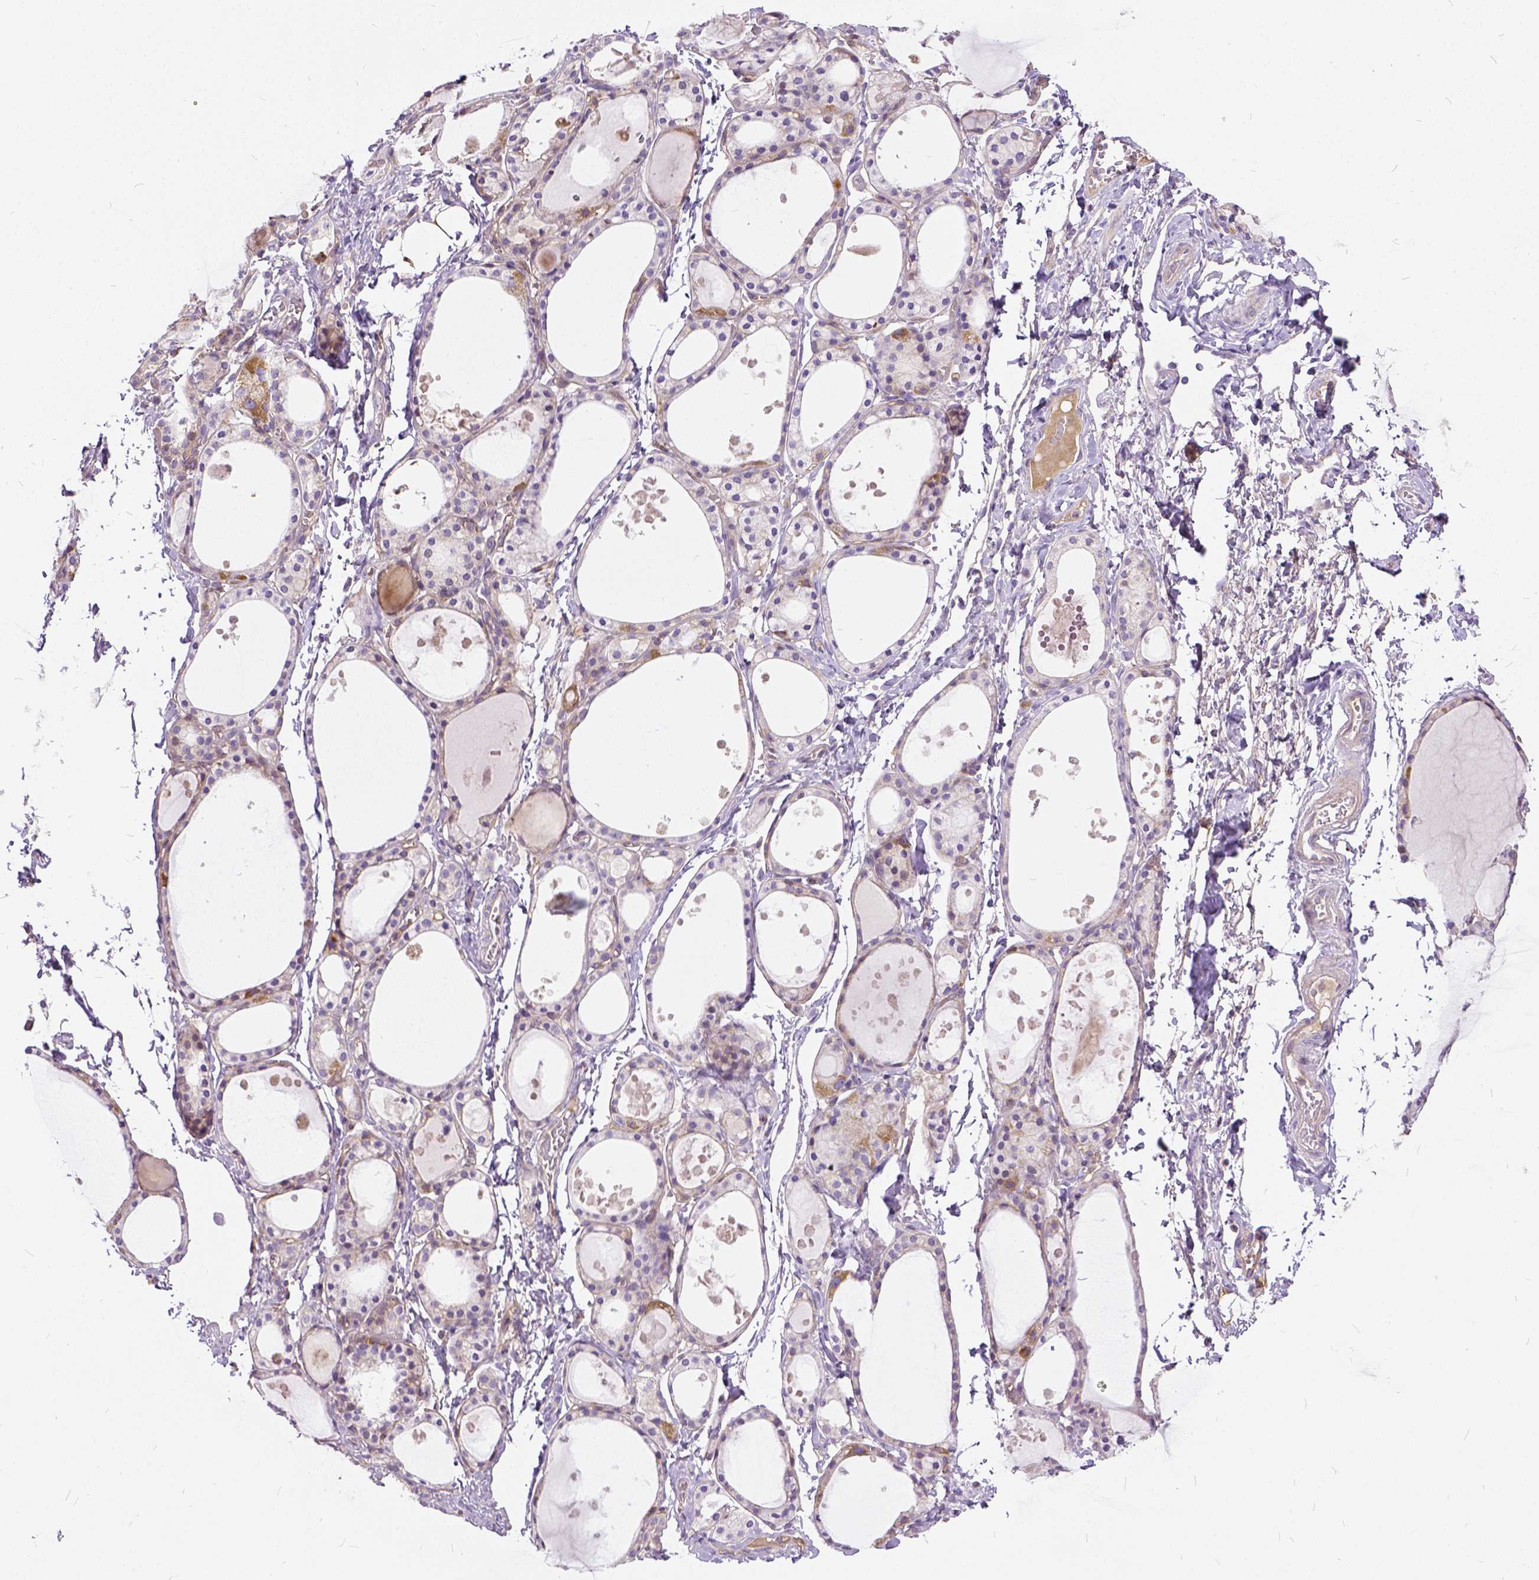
{"staining": {"intensity": "weak", "quantity": "25%-75%", "location": "cytoplasmic/membranous"}, "tissue": "thyroid gland", "cell_type": "Glandular cells", "image_type": "normal", "snomed": [{"axis": "morphology", "description": "Normal tissue, NOS"}, {"axis": "topography", "description": "Thyroid gland"}], "caption": "Immunohistochemical staining of benign human thyroid gland demonstrates weak cytoplasmic/membranous protein staining in approximately 25%-75% of glandular cells. Nuclei are stained in blue.", "gene": "CADM4", "patient": {"sex": "male", "age": 68}}